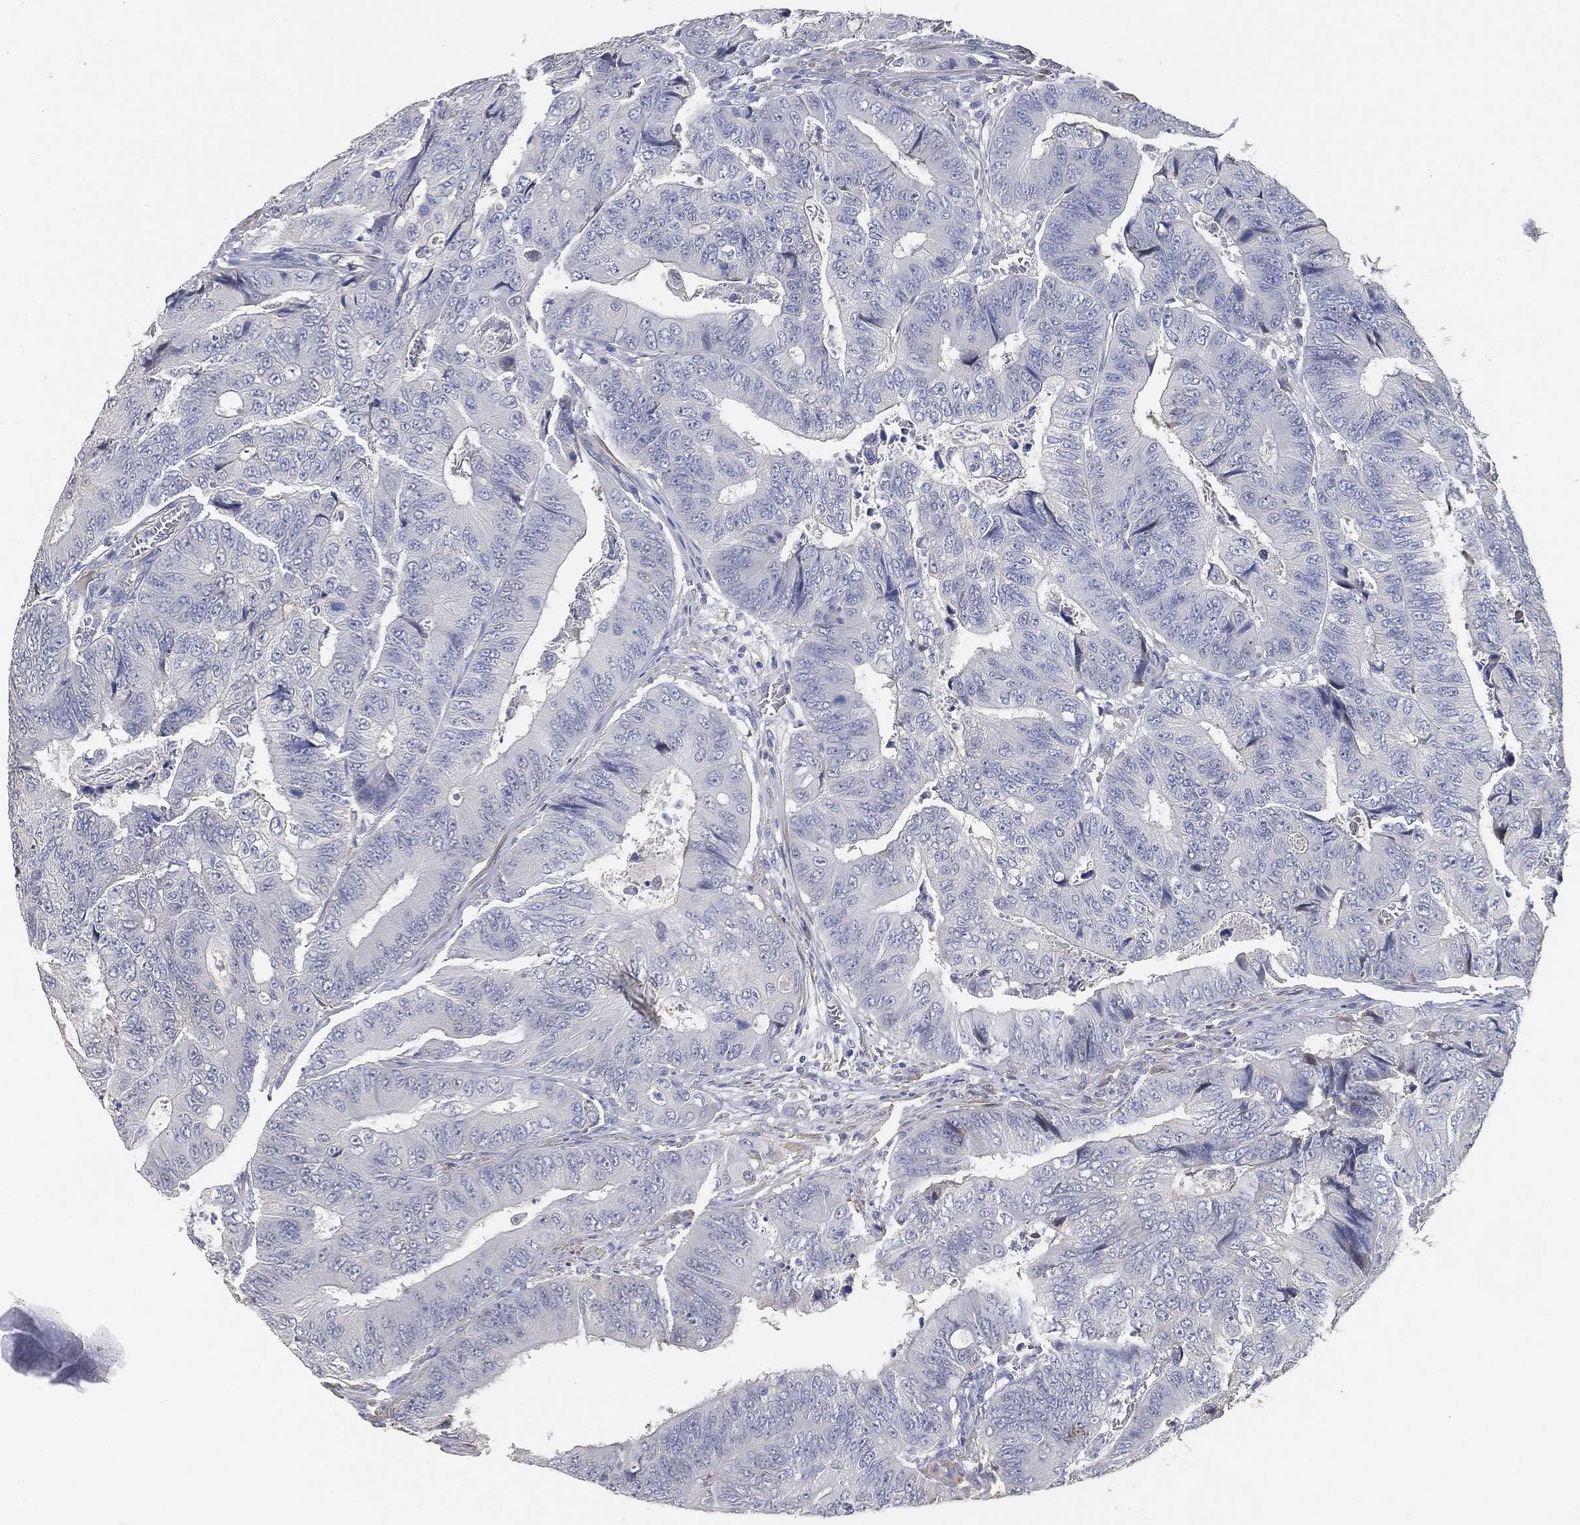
{"staining": {"intensity": "negative", "quantity": "none", "location": "none"}, "tissue": "colorectal cancer", "cell_type": "Tumor cells", "image_type": "cancer", "snomed": [{"axis": "morphology", "description": "Adenocarcinoma, NOS"}, {"axis": "topography", "description": "Colon"}], "caption": "Immunohistochemistry (IHC) of colorectal cancer shows no expression in tumor cells.", "gene": "GPR61", "patient": {"sex": "female", "age": 48}}